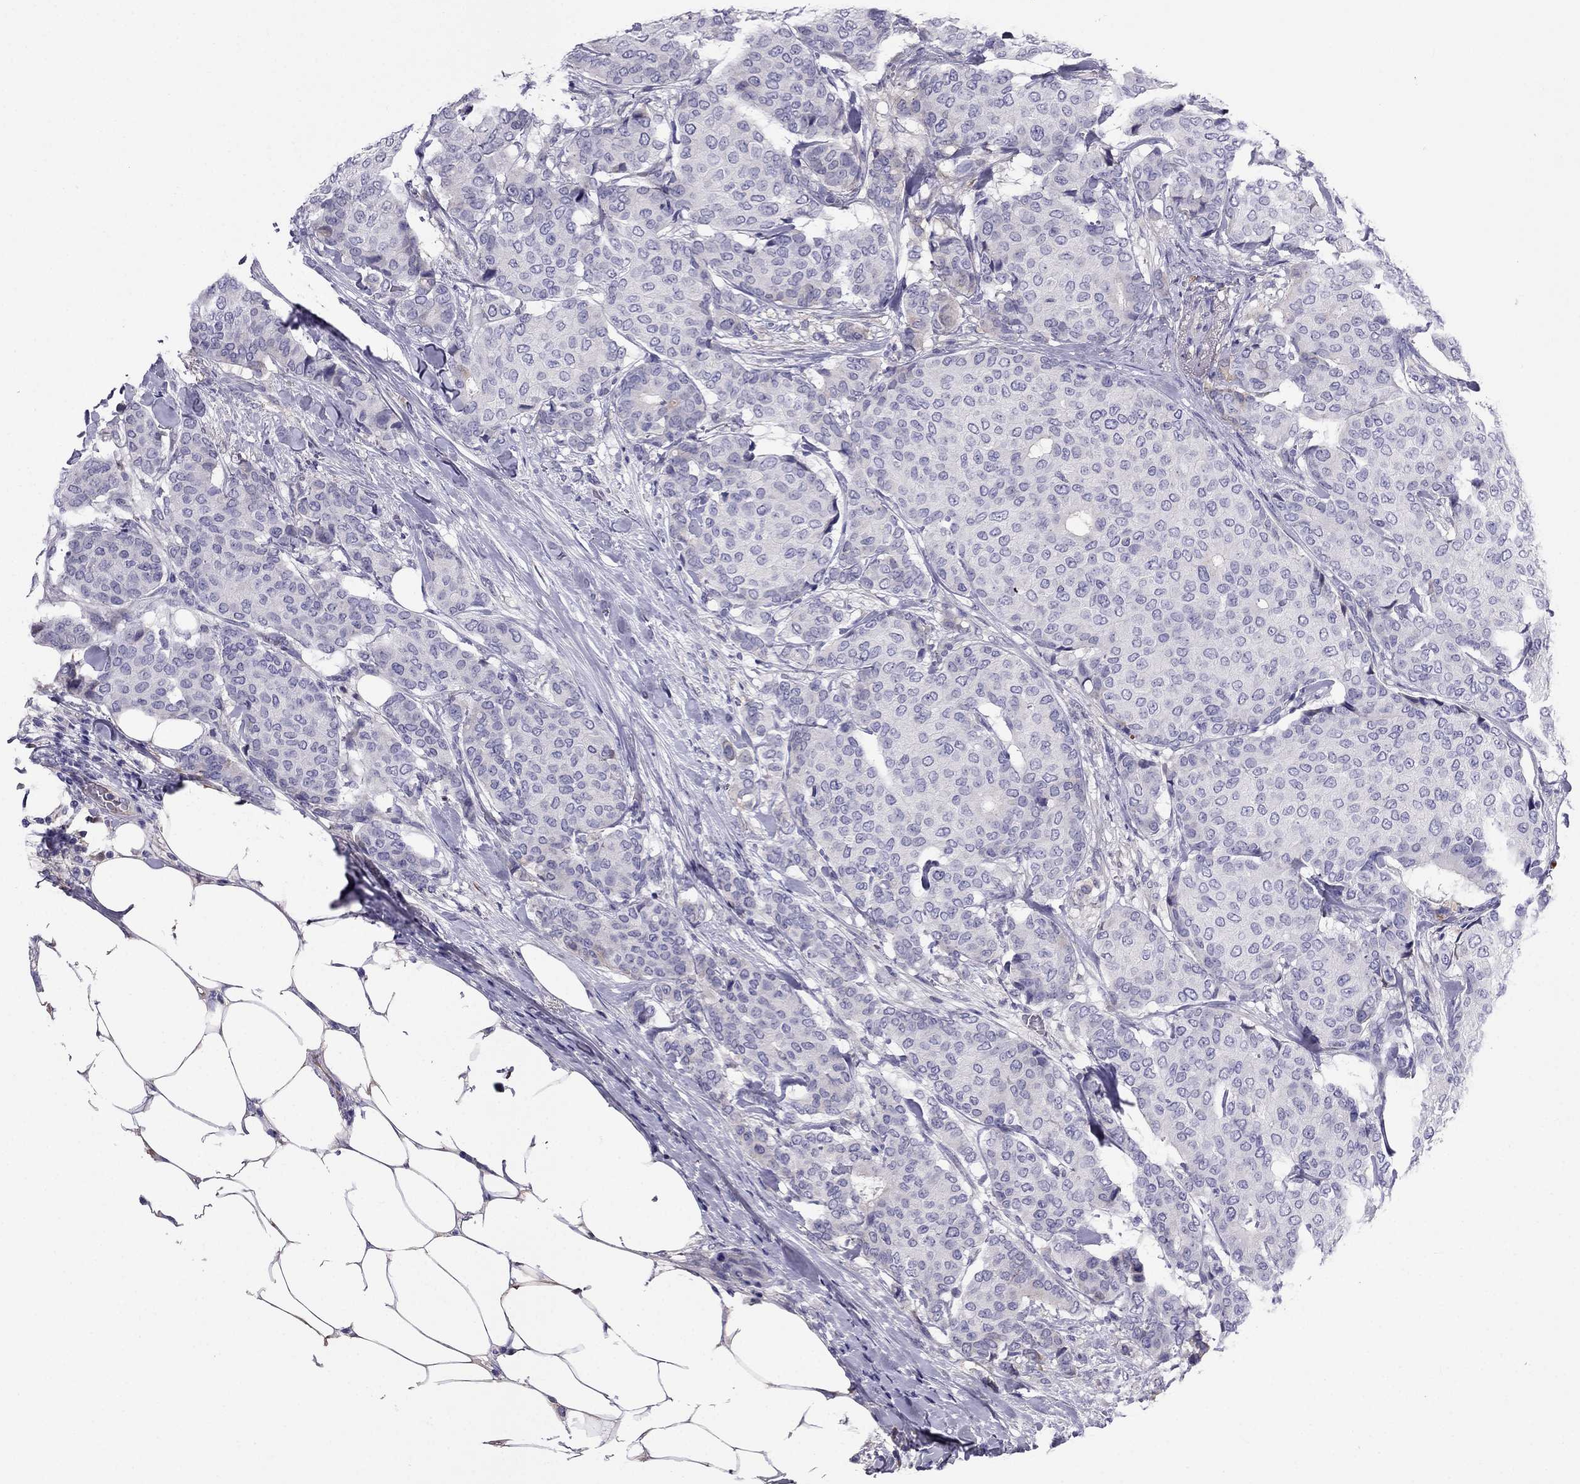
{"staining": {"intensity": "negative", "quantity": "none", "location": "none"}, "tissue": "breast cancer", "cell_type": "Tumor cells", "image_type": "cancer", "snomed": [{"axis": "morphology", "description": "Duct carcinoma"}, {"axis": "topography", "description": "Breast"}], "caption": "IHC photomicrograph of breast cancer (intraductal carcinoma) stained for a protein (brown), which demonstrates no staining in tumor cells.", "gene": "TBC1D21", "patient": {"sex": "female", "age": 75}}